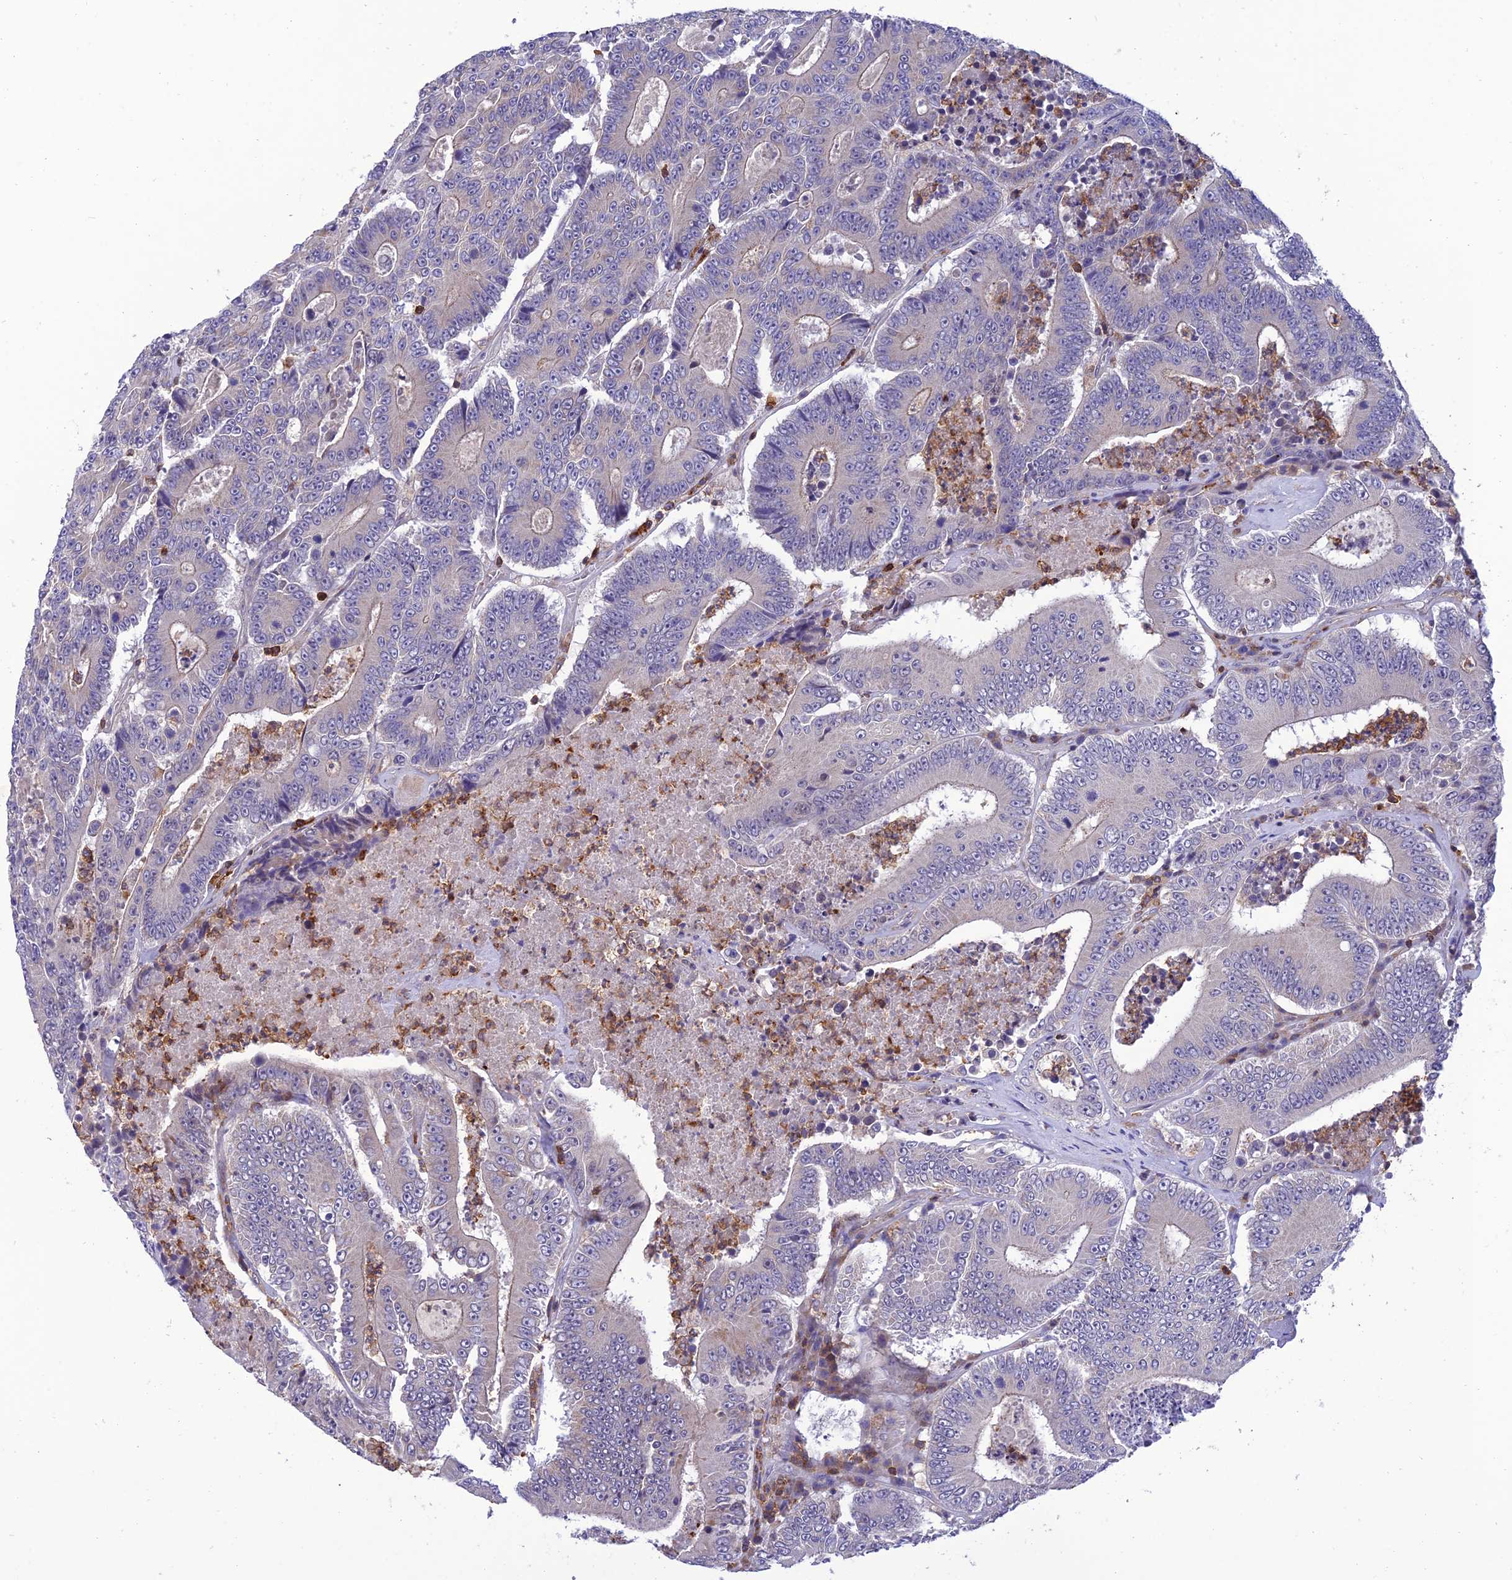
{"staining": {"intensity": "weak", "quantity": "<25%", "location": "cytoplasmic/membranous"}, "tissue": "colorectal cancer", "cell_type": "Tumor cells", "image_type": "cancer", "snomed": [{"axis": "morphology", "description": "Adenocarcinoma, NOS"}, {"axis": "topography", "description": "Colon"}], "caption": "Histopathology image shows no protein staining in tumor cells of colorectal cancer tissue.", "gene": "FAM76A", "patient": {"sex": "male", "age": 83}}